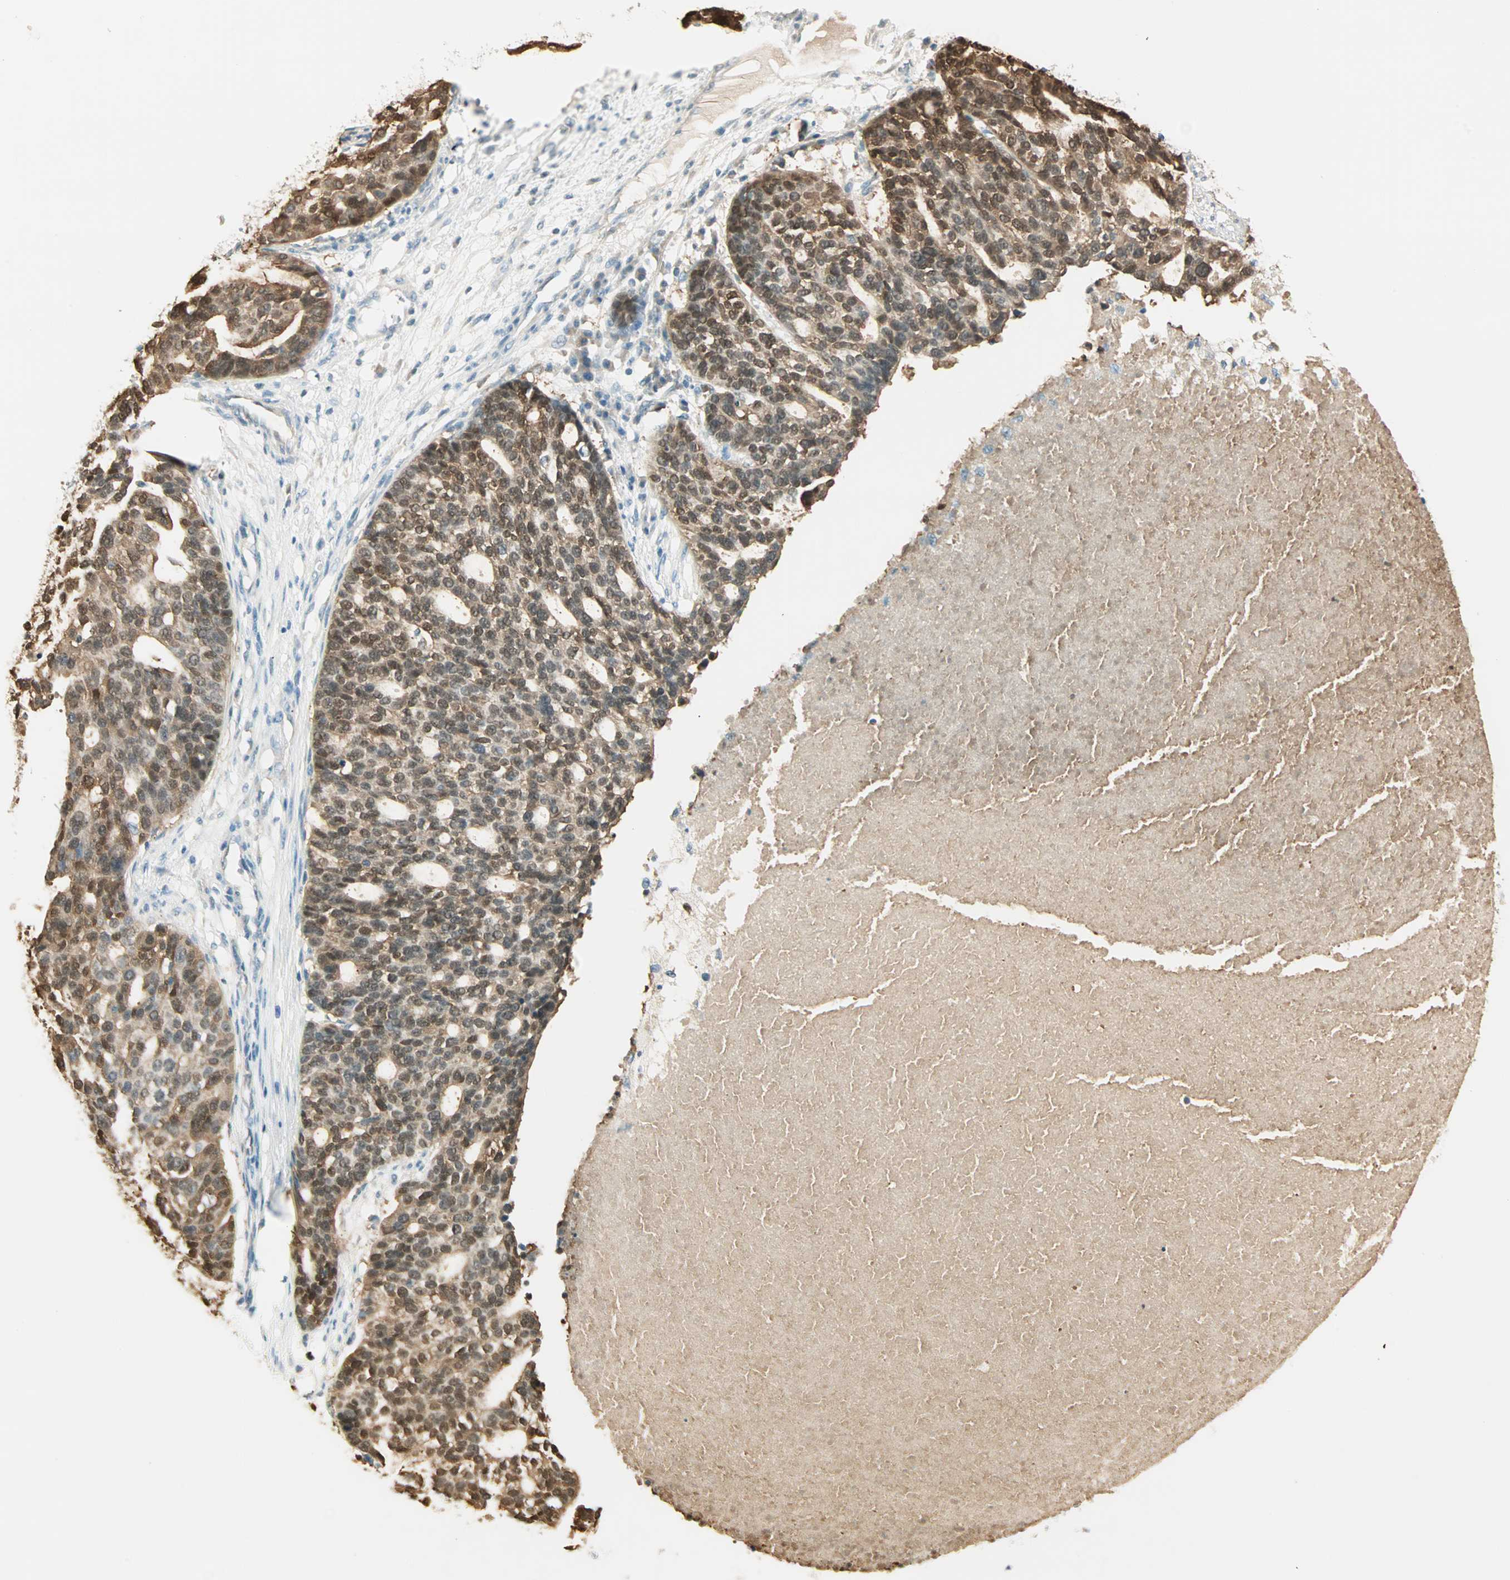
{"staining": {"intensity": "strong", "quantity": ">75%", "location": "cytoplasmic/membranous,nuclear"}, "tissue": "ovarian cancer", "cell_type": "Tumor cells", "image_type": "cancer", "snomed": [{"axis": "morphology", "description": "Cystadenocarcinoma, serous, NOS"}, {"axis": "topography", "description": "Ovary"}], "caption": "Serous cystadenocarcinoma (ovarian) stained with a brown dye reveals strong cytoplasmic/membranous and nuclear positive expression in approximately >75% of tumor cells.", "gene": "S100A1", "patient": {"sex": "female", "age": 59}}